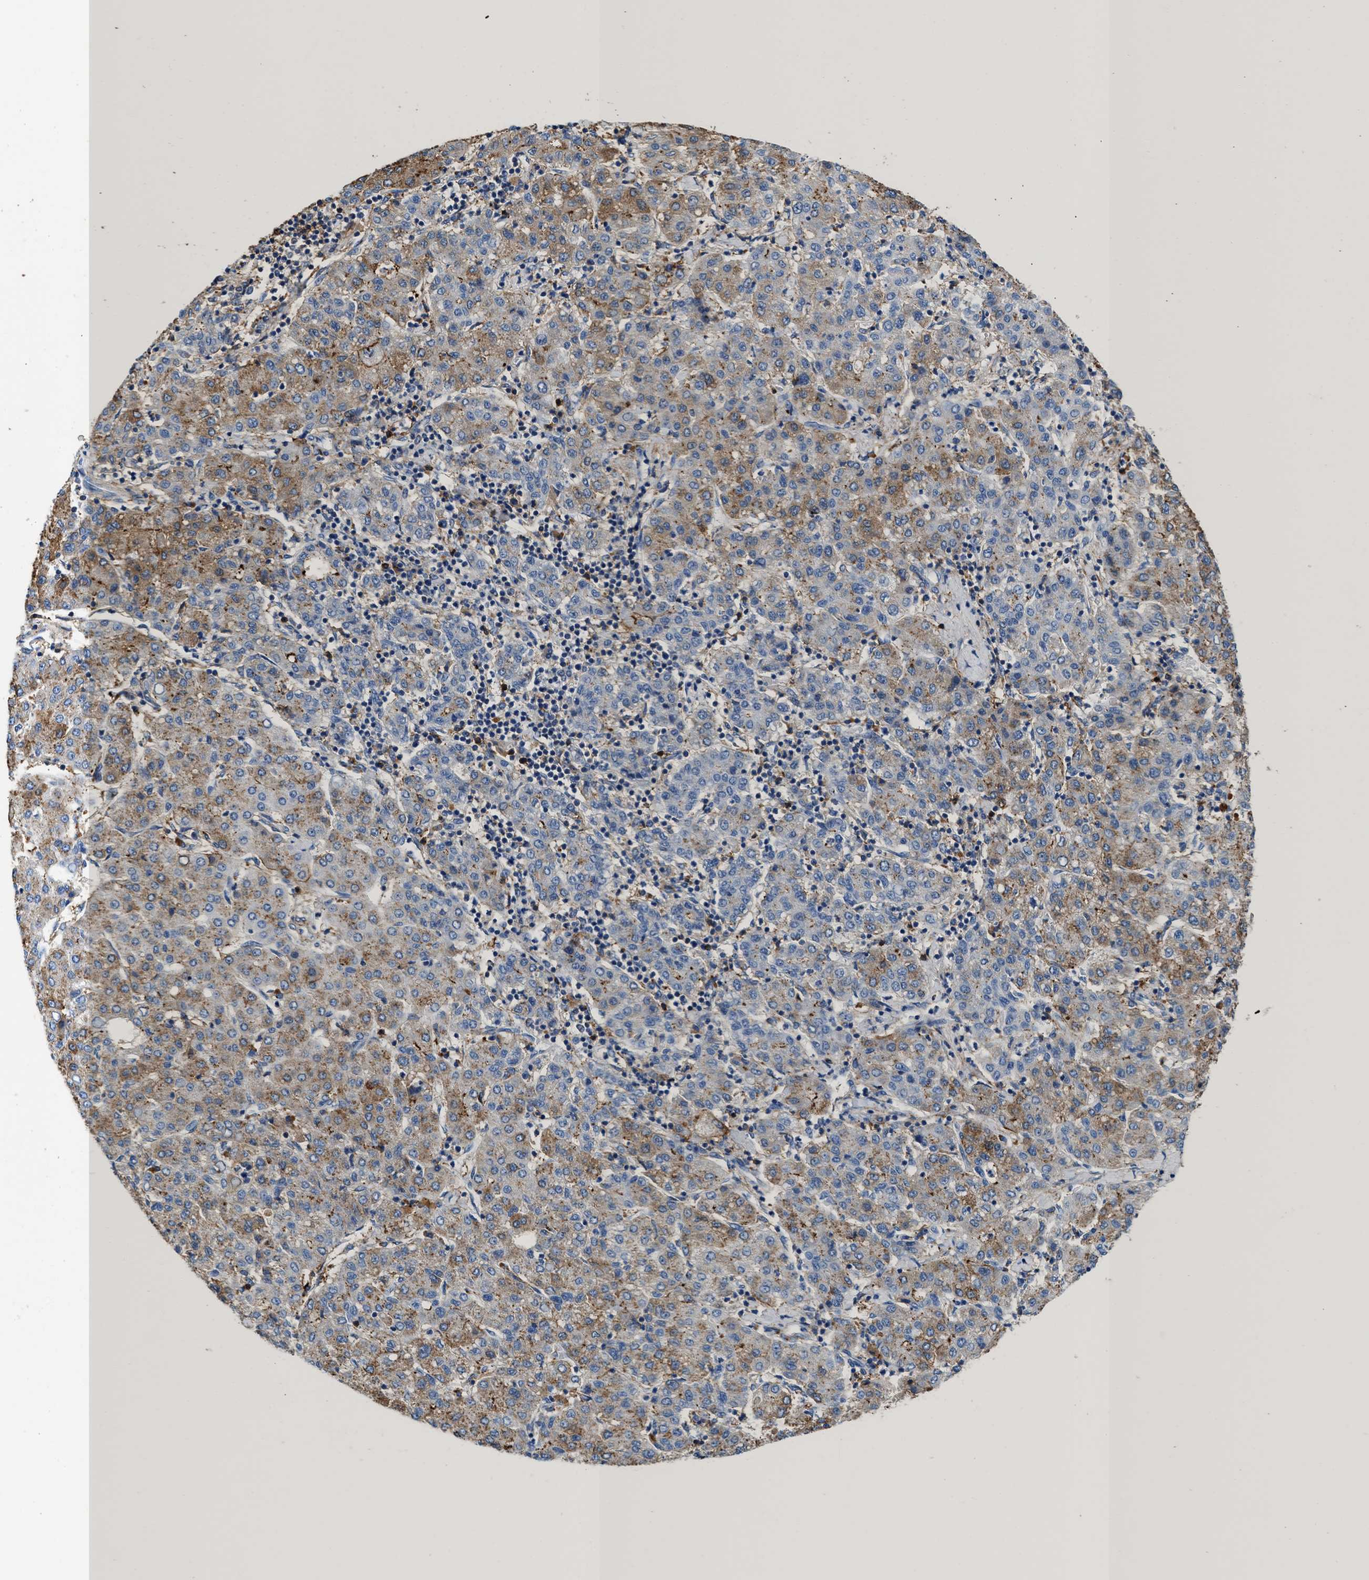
{"staining": {"intensity": "moderate", "quantity": "25%-75%", "location": "cytoplasmic/membranous"}, "tissue": "liver cancer", "cell_type": "Tumor cells", "image_type": "cancer", "snomed": [{"axis": "morphology", "description": "Carcinoma, Hepatocellular, NOS"}, {"axis": "topography", "description": "Liver"}], "caption": "Immunohistochemistry photomicrograph of human liver cancer (hepatocellular carcinoma) stained for a protein (brown), which displays medium levels of moderate cytoplasmic/membranous staining in about 25%-75% of tumor cells.", "gene": "KCNQ4", "patient": {"sex": "male", "age": 65}}